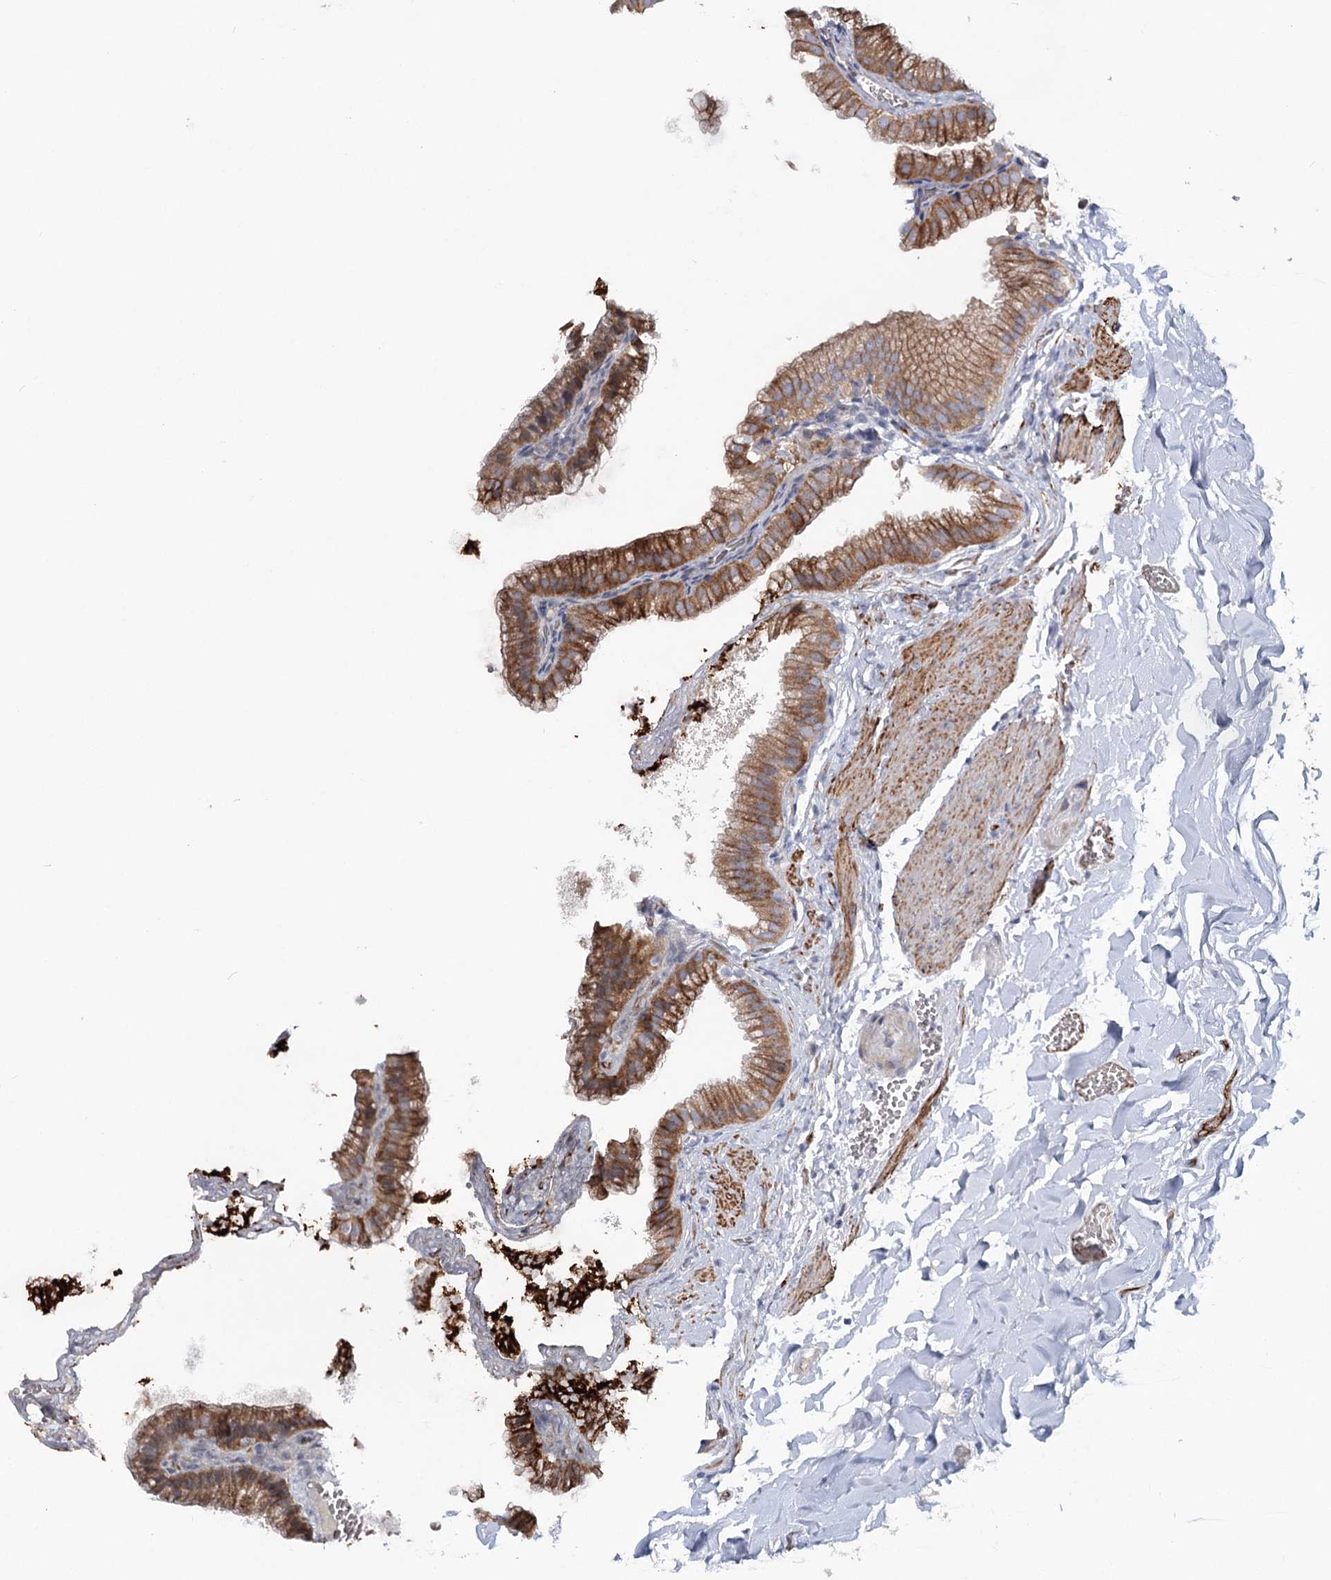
{"staining": {"intensity": "moderate", "quantity": ">75%", "location": "cytoplasmic/membranous"}, "tissue": "gallbladder", "cell_type": "Glandular cells", "image_type": "normal", "snomed": [{"axis": "morphology", "description": "Normal tissue, NOS"}, {"axis": "topography", "description": "Gallbladder"}], "caption": "DAB (3,3'-diaminobenzidine) immunohistochemical staining of normal human gallbladder reveals moderate cytoplasmic/membranous protein expression in approximately >75% of glandular cells. Immunohistochemistry stains the protein of interest in brown and the nuclei are stained blue.", "gene": "MAP3K13", "patient": {"sex": "male", "age": 38}}